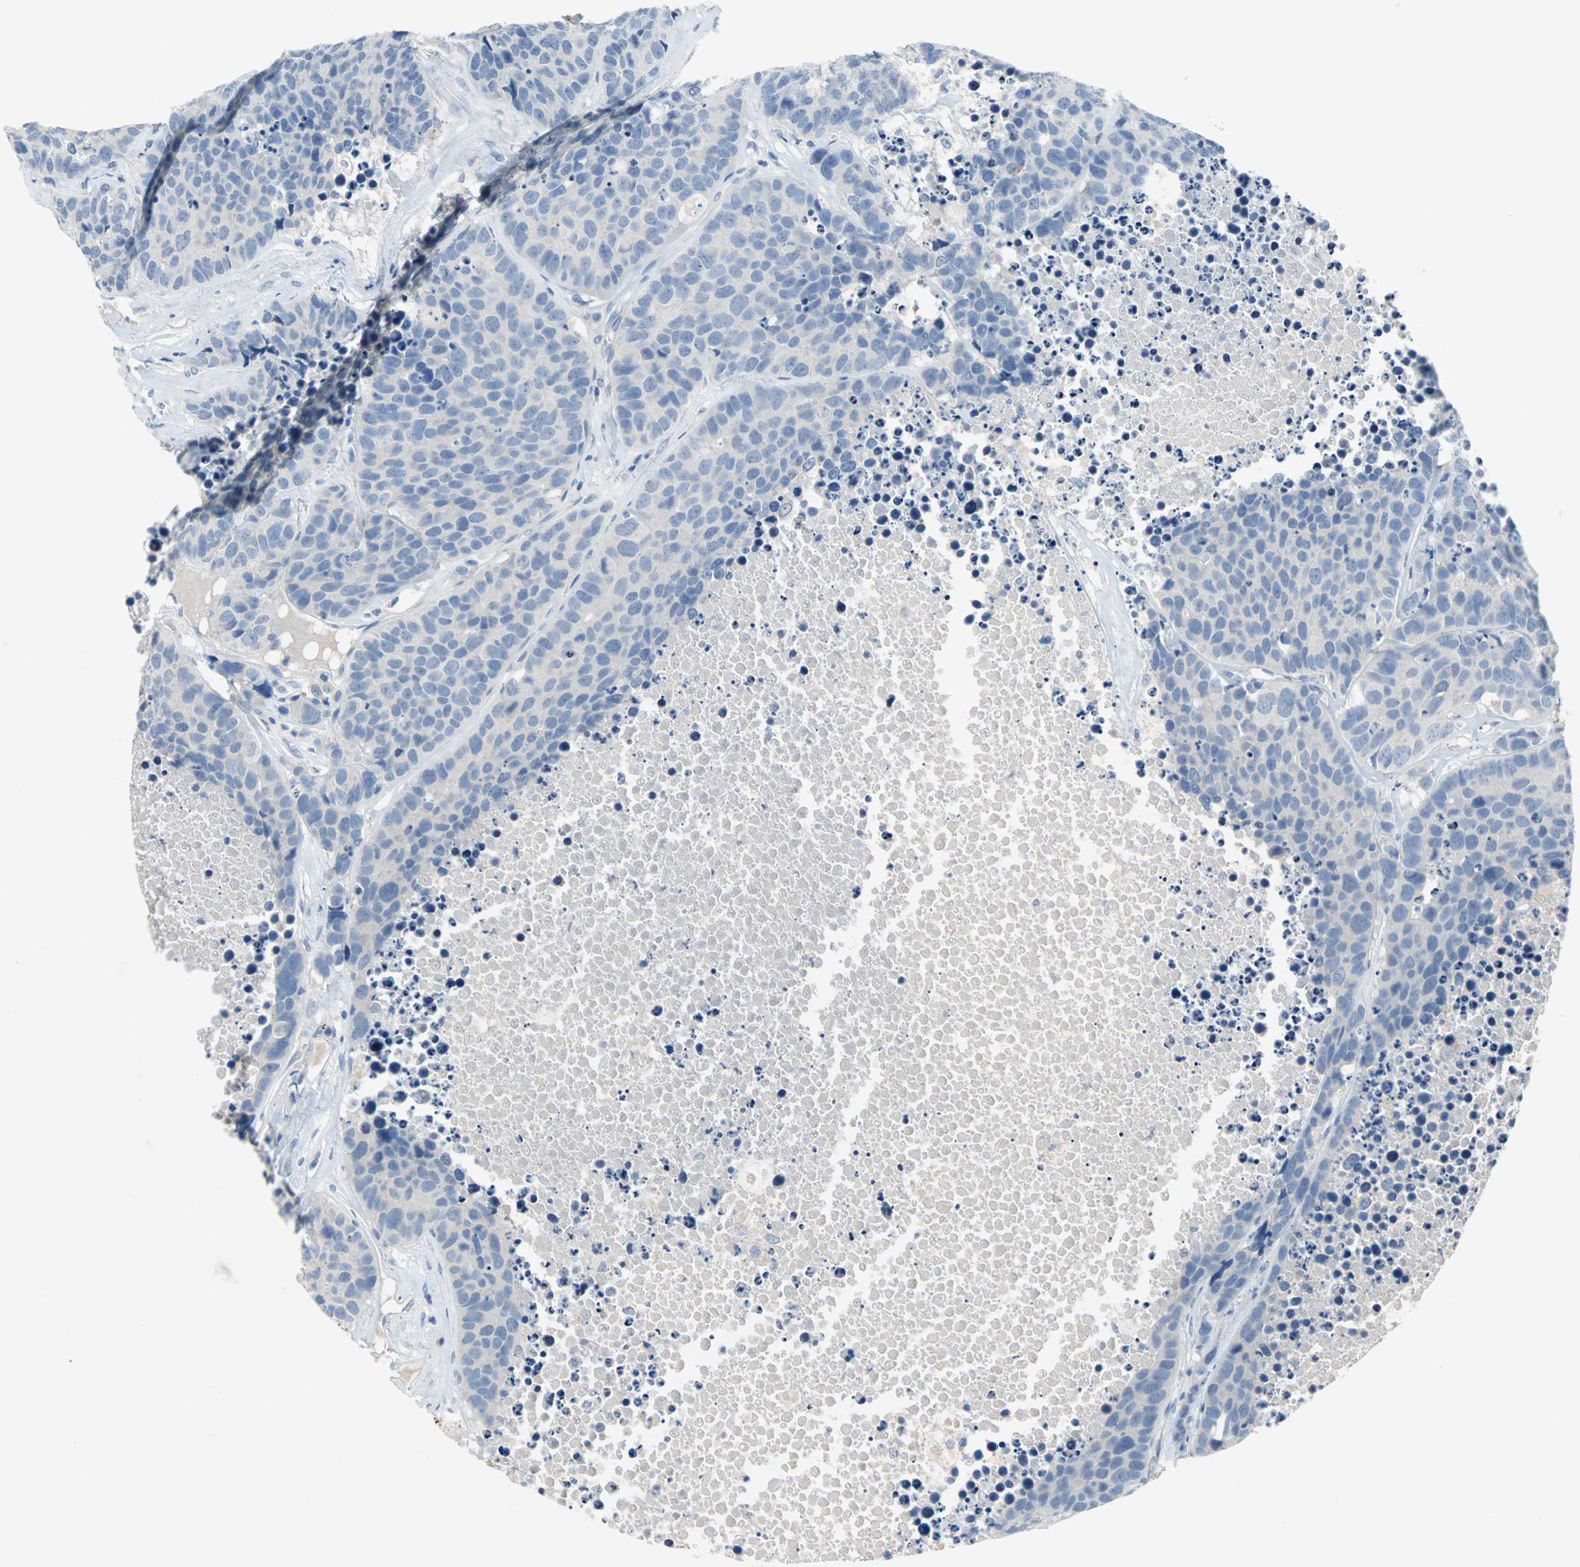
{"staining": {"intensity": "negative", "quantity": "none", "location": "none"}, "tissue": "carcinoid", "cell_type": "Tumor cells", "image_type": "cancer", "snomed": [{"axis": "morphology", "description": "Carcinoid, malignant, NOS"}, {"axis": "topography", "description": "Lung"}], "caption": "DAB (3,3'-diaminobenzidine) immunohistochemical staining of carcinoid shows no significant expression in tumor cells.", "gene": "PTGDS", "patient": {"sex": "male", "age": 60}}